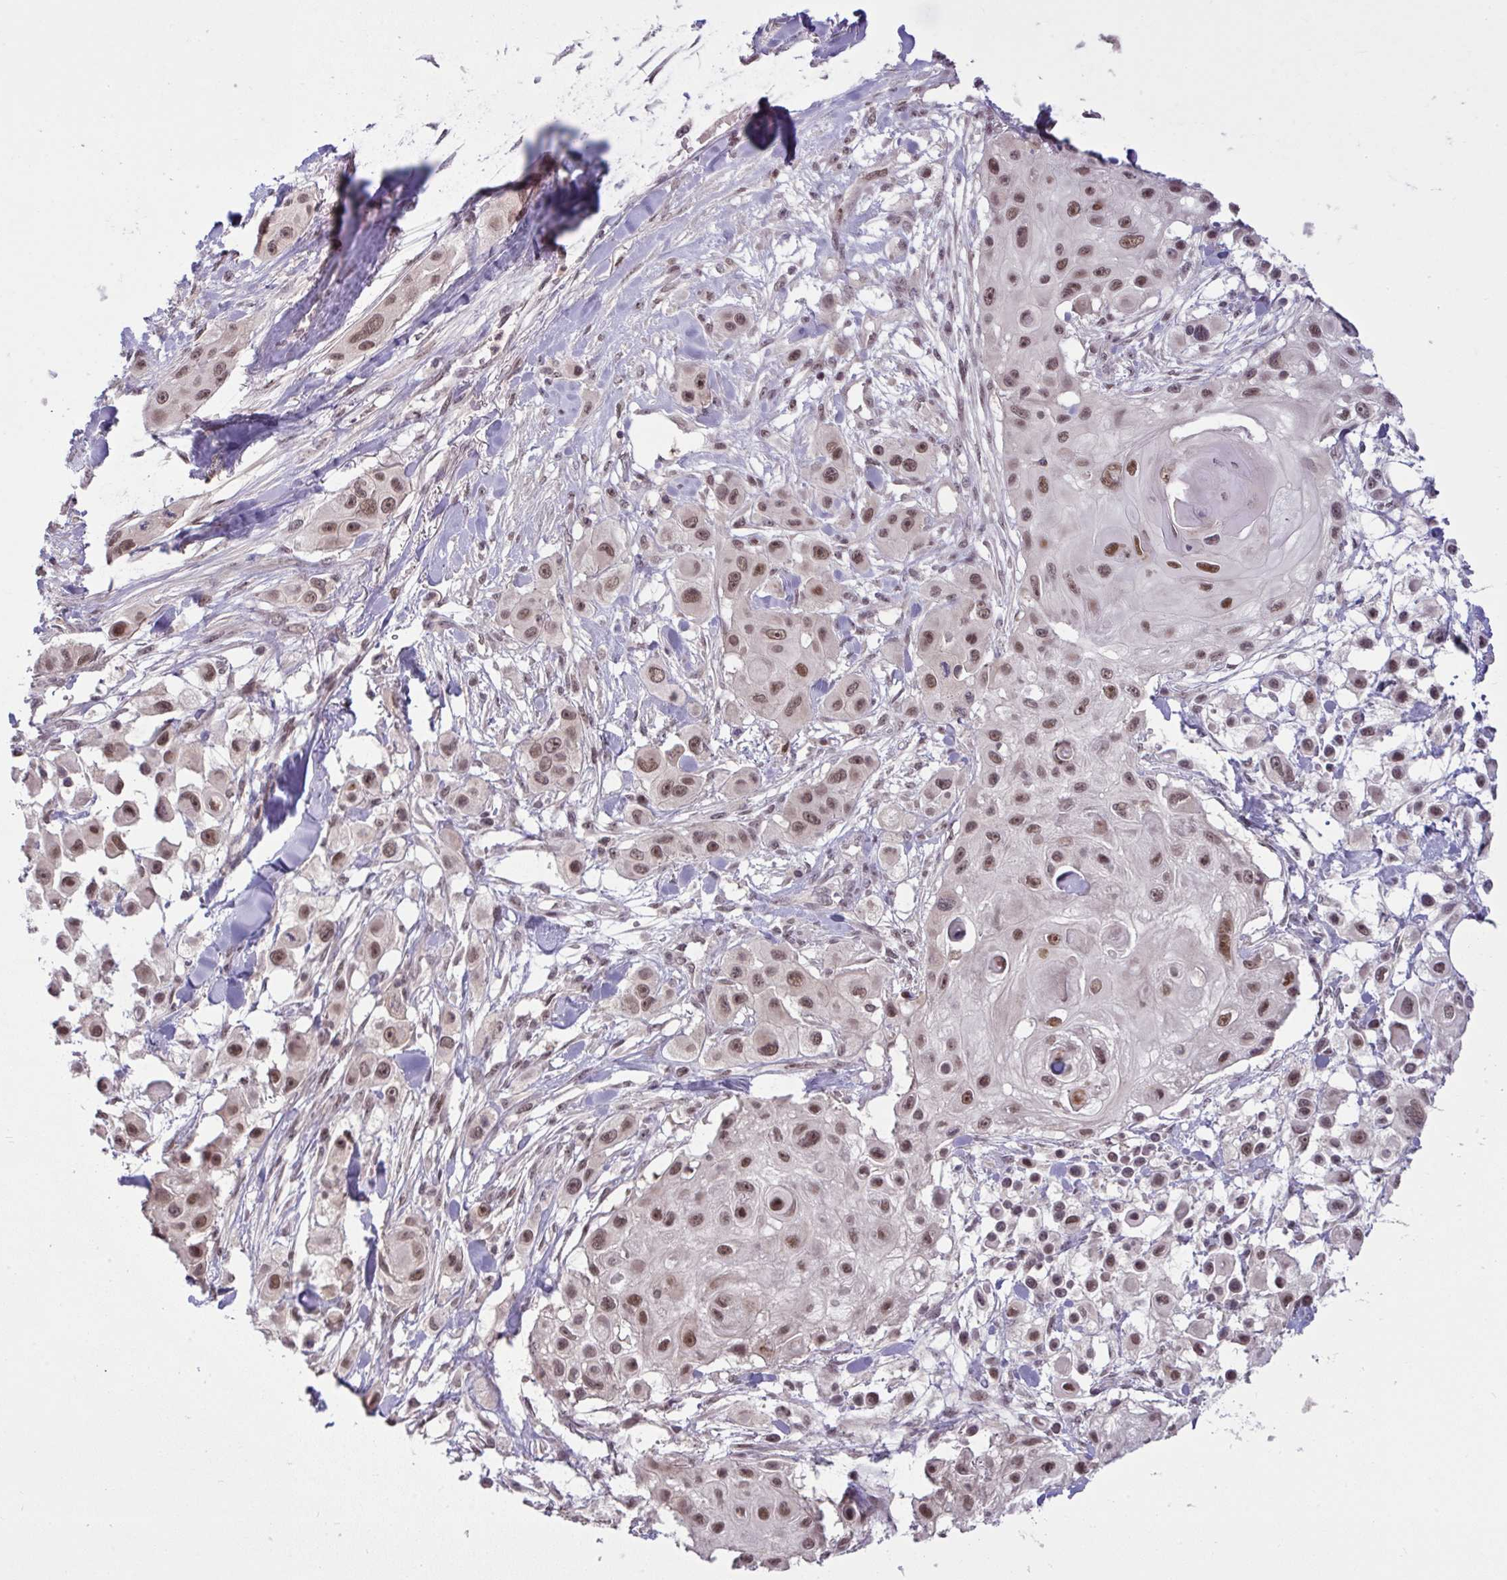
{"staining": {"intensity": "moderate", "quantity": ">75%", "location": "nuclear"}, "tissue": "skin cancer", "cell_type": "Tumor cells", "image_type": "cancer", "snomed": [{"axis": "morphology", "description": "Squamous cell carcinoma, NOS"}, {"axis": "topography", "description": "Skin"}], "caption": "A photomicrograph of human skin cancer stained for a protein demonstrates moderate nuclear brown staining in tumor cells.", "gene": "KLF2", "patient": {"sex": "male", "age": 63}}